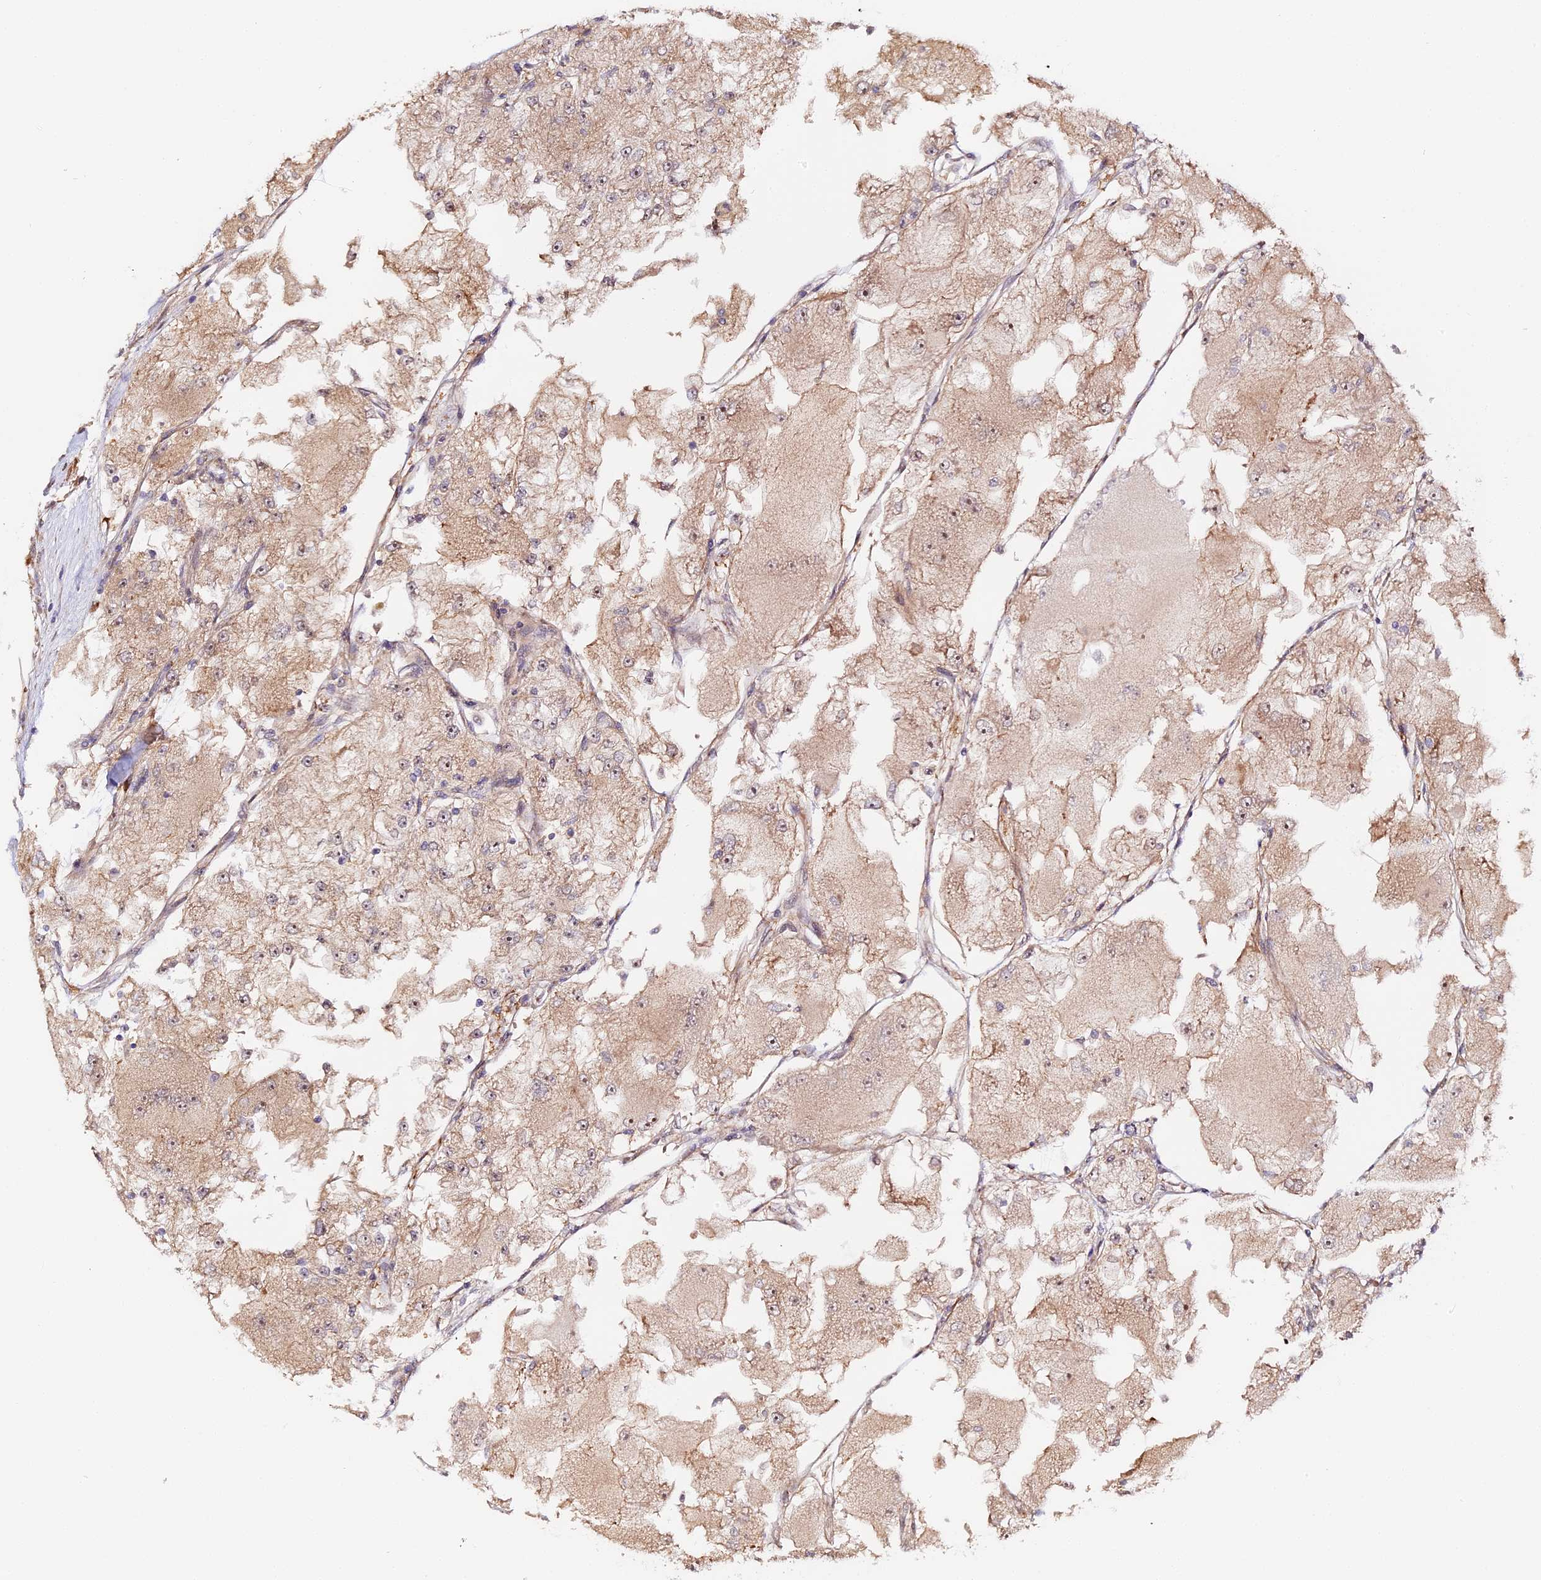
{"staining": {"intensity": "weak", "quantity": ">75%", "location": "cytoplasmic/membranous"}, "tissue": "renal cancer", "cell_type": "Tumor cells", "image_type": "cancer", "snomed": [{"axis": "morphology", "description": "Adenocarcinoma, NOS"}, {"axis": "topography", "description": "Kidney"}], "caption": "Protein analysis of adenocarcinoma (renal) tissue exhibits weak cytoplasmic/membranous positivity in about >75% of tumor cells.", "gene": "IMPACT", "patient": {"sex": "female", "age": 72}}